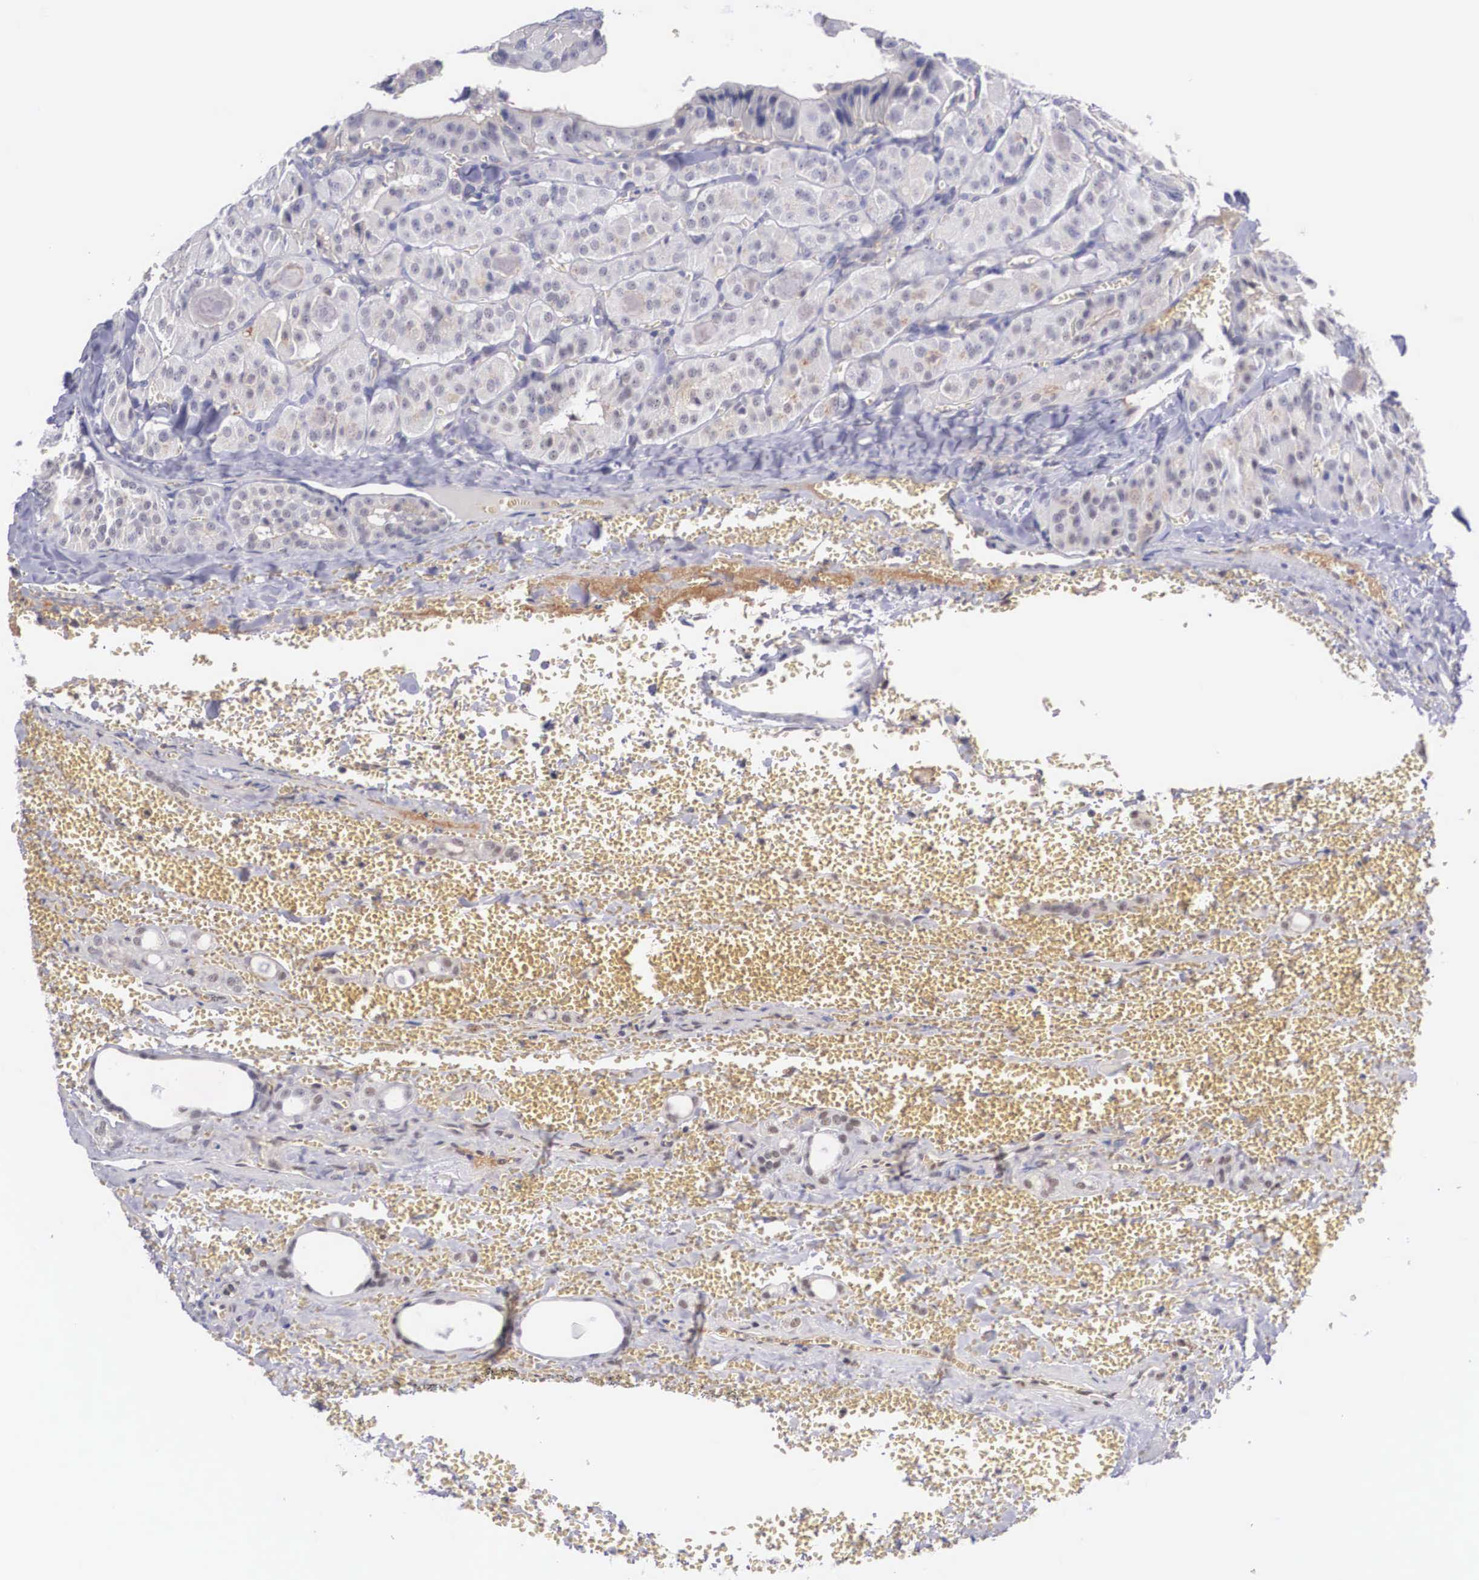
{"staining": {"intensity": "negative", "quantity": "none", "location": "none"}, "tissue": "thyroid cancer", "cell_type": "Tumor cells", "image_type": "cancer", "snomed": [{"axis": "morphology", "description": "Carcinoma, NOS"}, {"axis": "topography", "description": "Thyroid gland"}], "caption": "IHC image of human thyroid cancer stained for a protein (brown), which reveals no staining in tumor cells.", "gene": "NR4A2", "patient": {"sex": "male", "age": 76}}